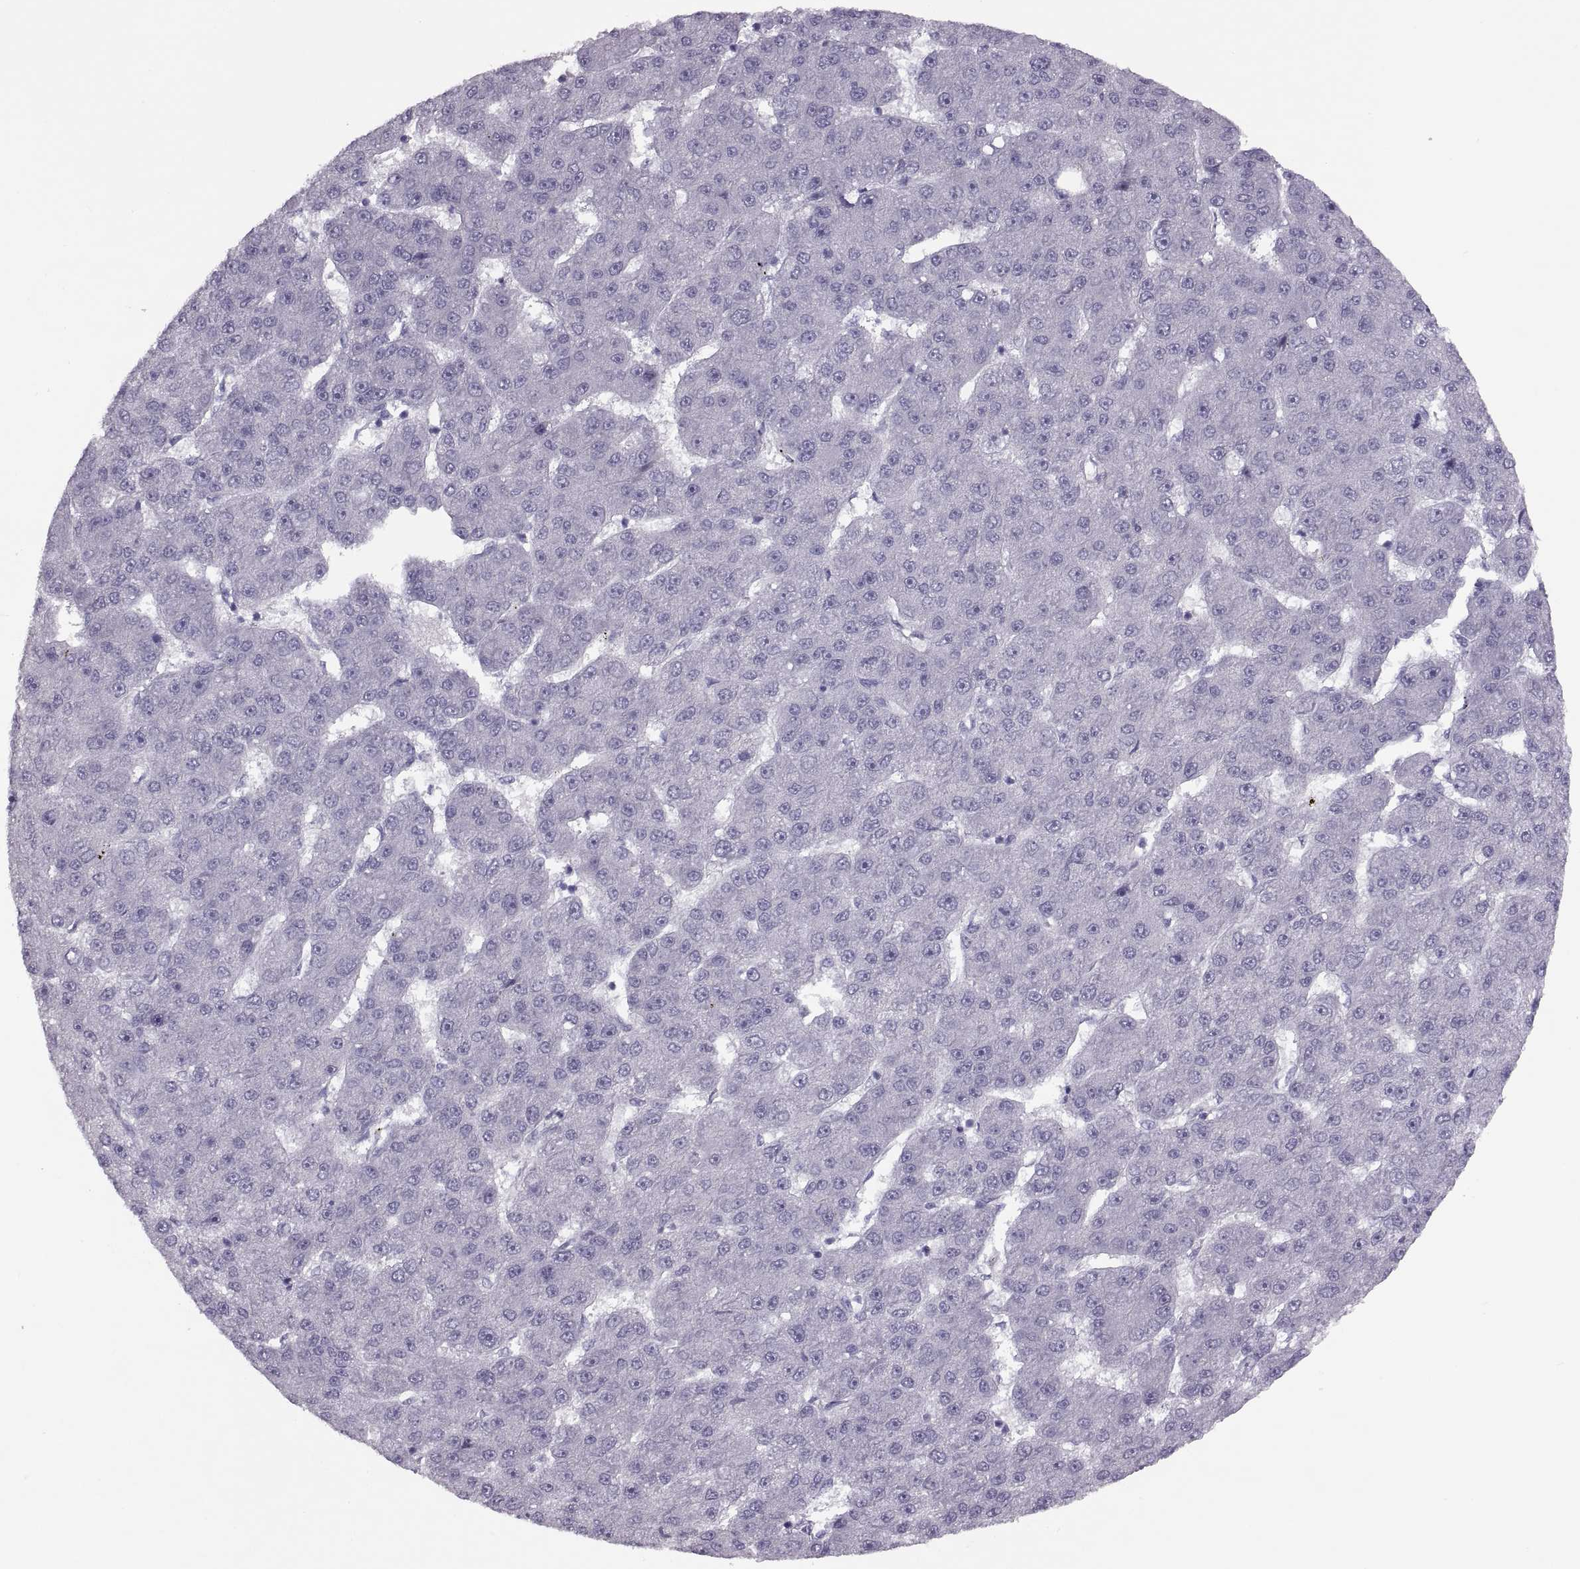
{"staining": {"intensity": "negative", "quantity": "none", "location": "none"}, "tissue": "liver cancer", "cell_type": "Tumor cells", "image_type": "cancer", "snomed": [{"axis": "morphology", "description": "Carcinoma, Hepatocellular, NOS"}, {"axis": "topography", "description": "Liver"}], "caption": "IHC micrograph of neoplastic tissue: liver hepatocellular carcinoma stained with DAB (3,3'-diaminobenzidine) exhibits no significant protein positivity in tumor cells.", "gene": "RSPH6A", "patient": {"sex": "male", "age": 67}}